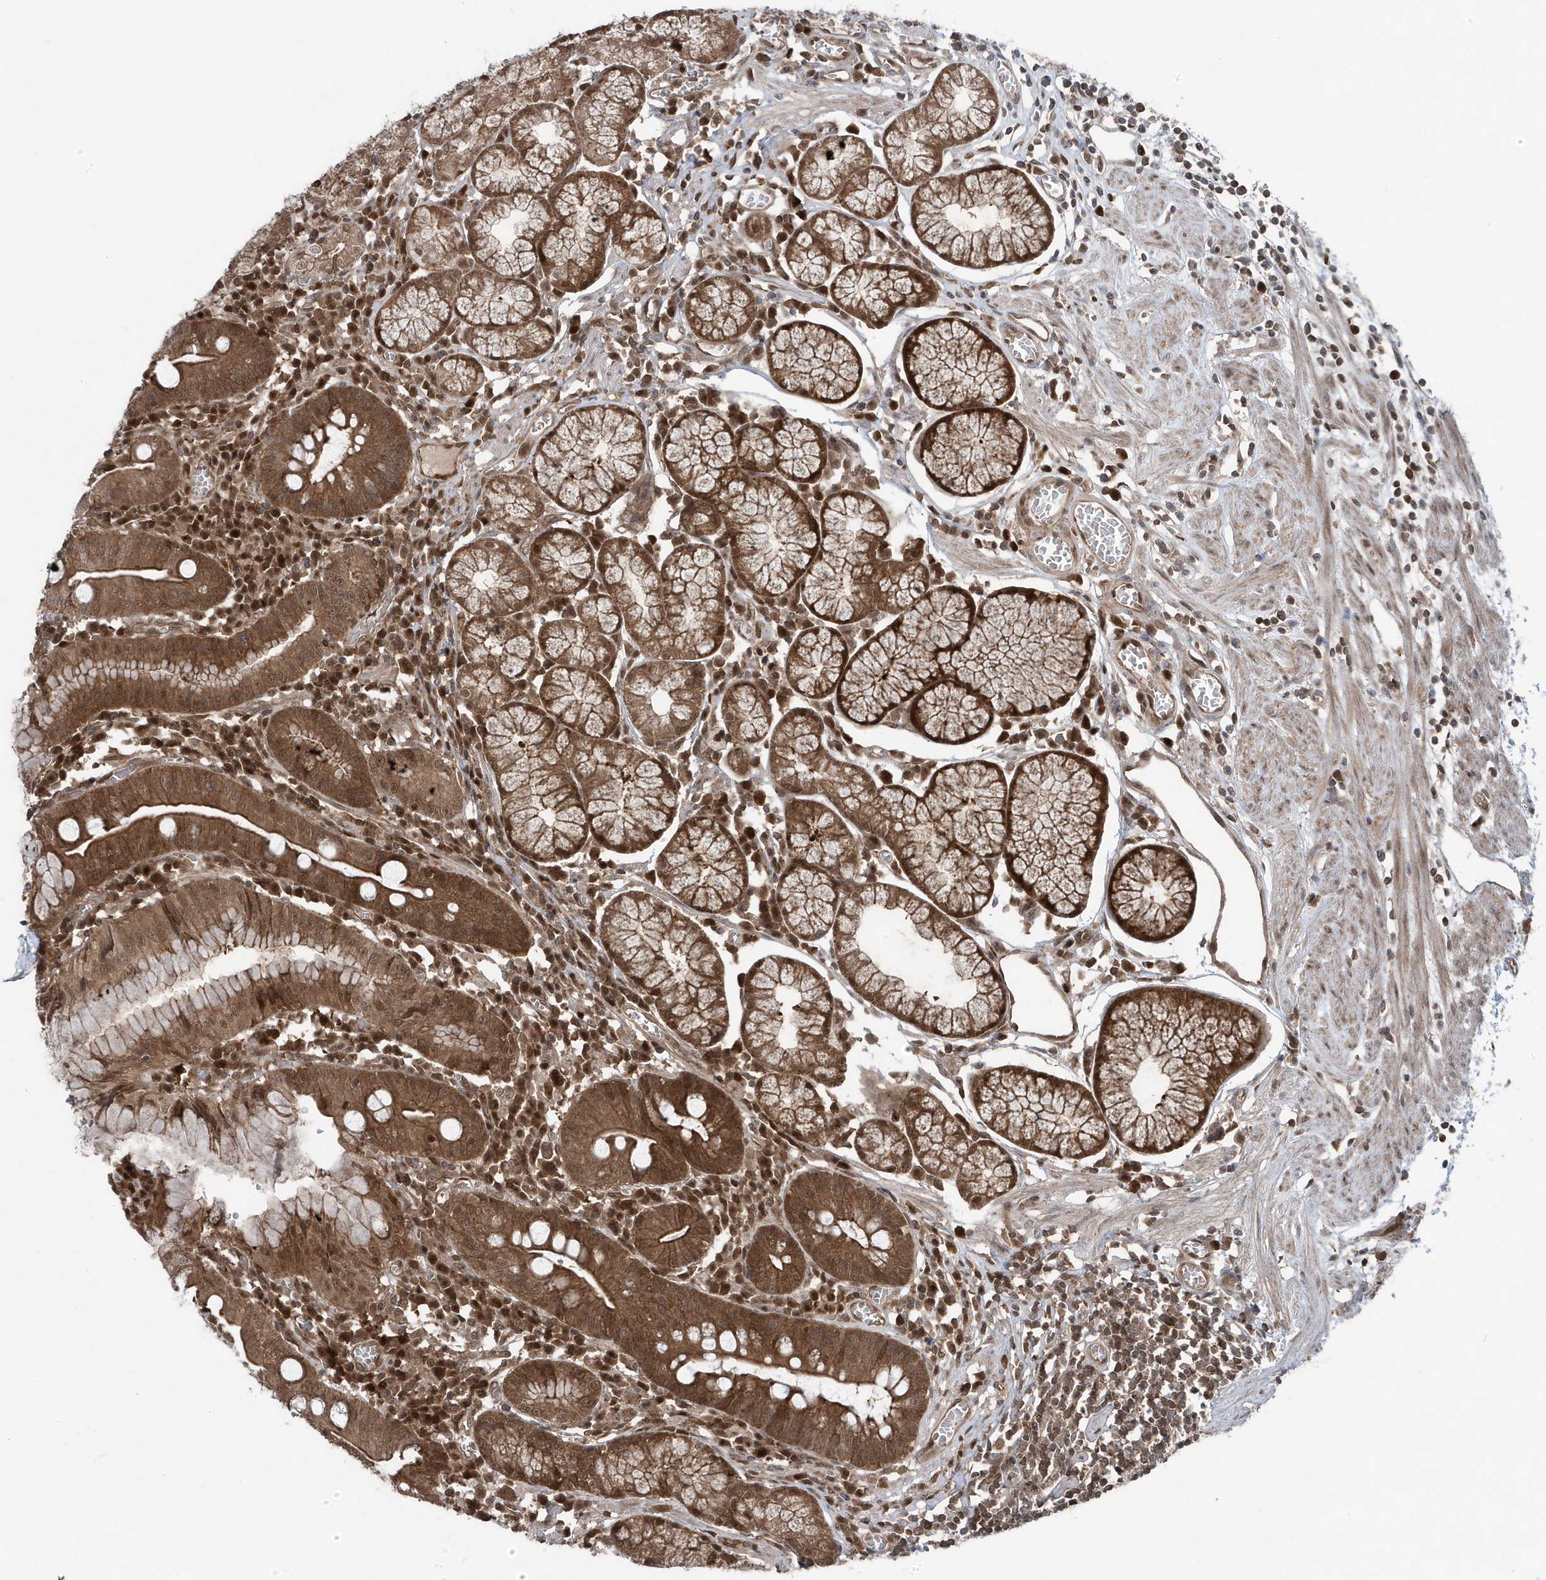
{"staining": {"intensity": "moderate", "quantity": ">75%", "location": "cytoplasmic/membranous"}, "tissue": "stomach", "cell_type": "Glandular cells", "image_type": "normal", "snomed": [{"axis": "morphology", "description": "Normal tissue, NOS"}, {"axis": "topography", "description": "Stomach"}], "caption": "DAB (3,3'-diaminobenzidine) immunohistochemical staining of normal human stomach demonstrates moderate cytoplasmic/membranous protein staining in approximately >75% of glandular cells. The staining was performed using DAB, with brown indicating positive protein expression. Nuclei are stained blue with hematoxylin.", "gene": "MAPK1IP1L", "patient": {"sex": "male", "age": 55}}